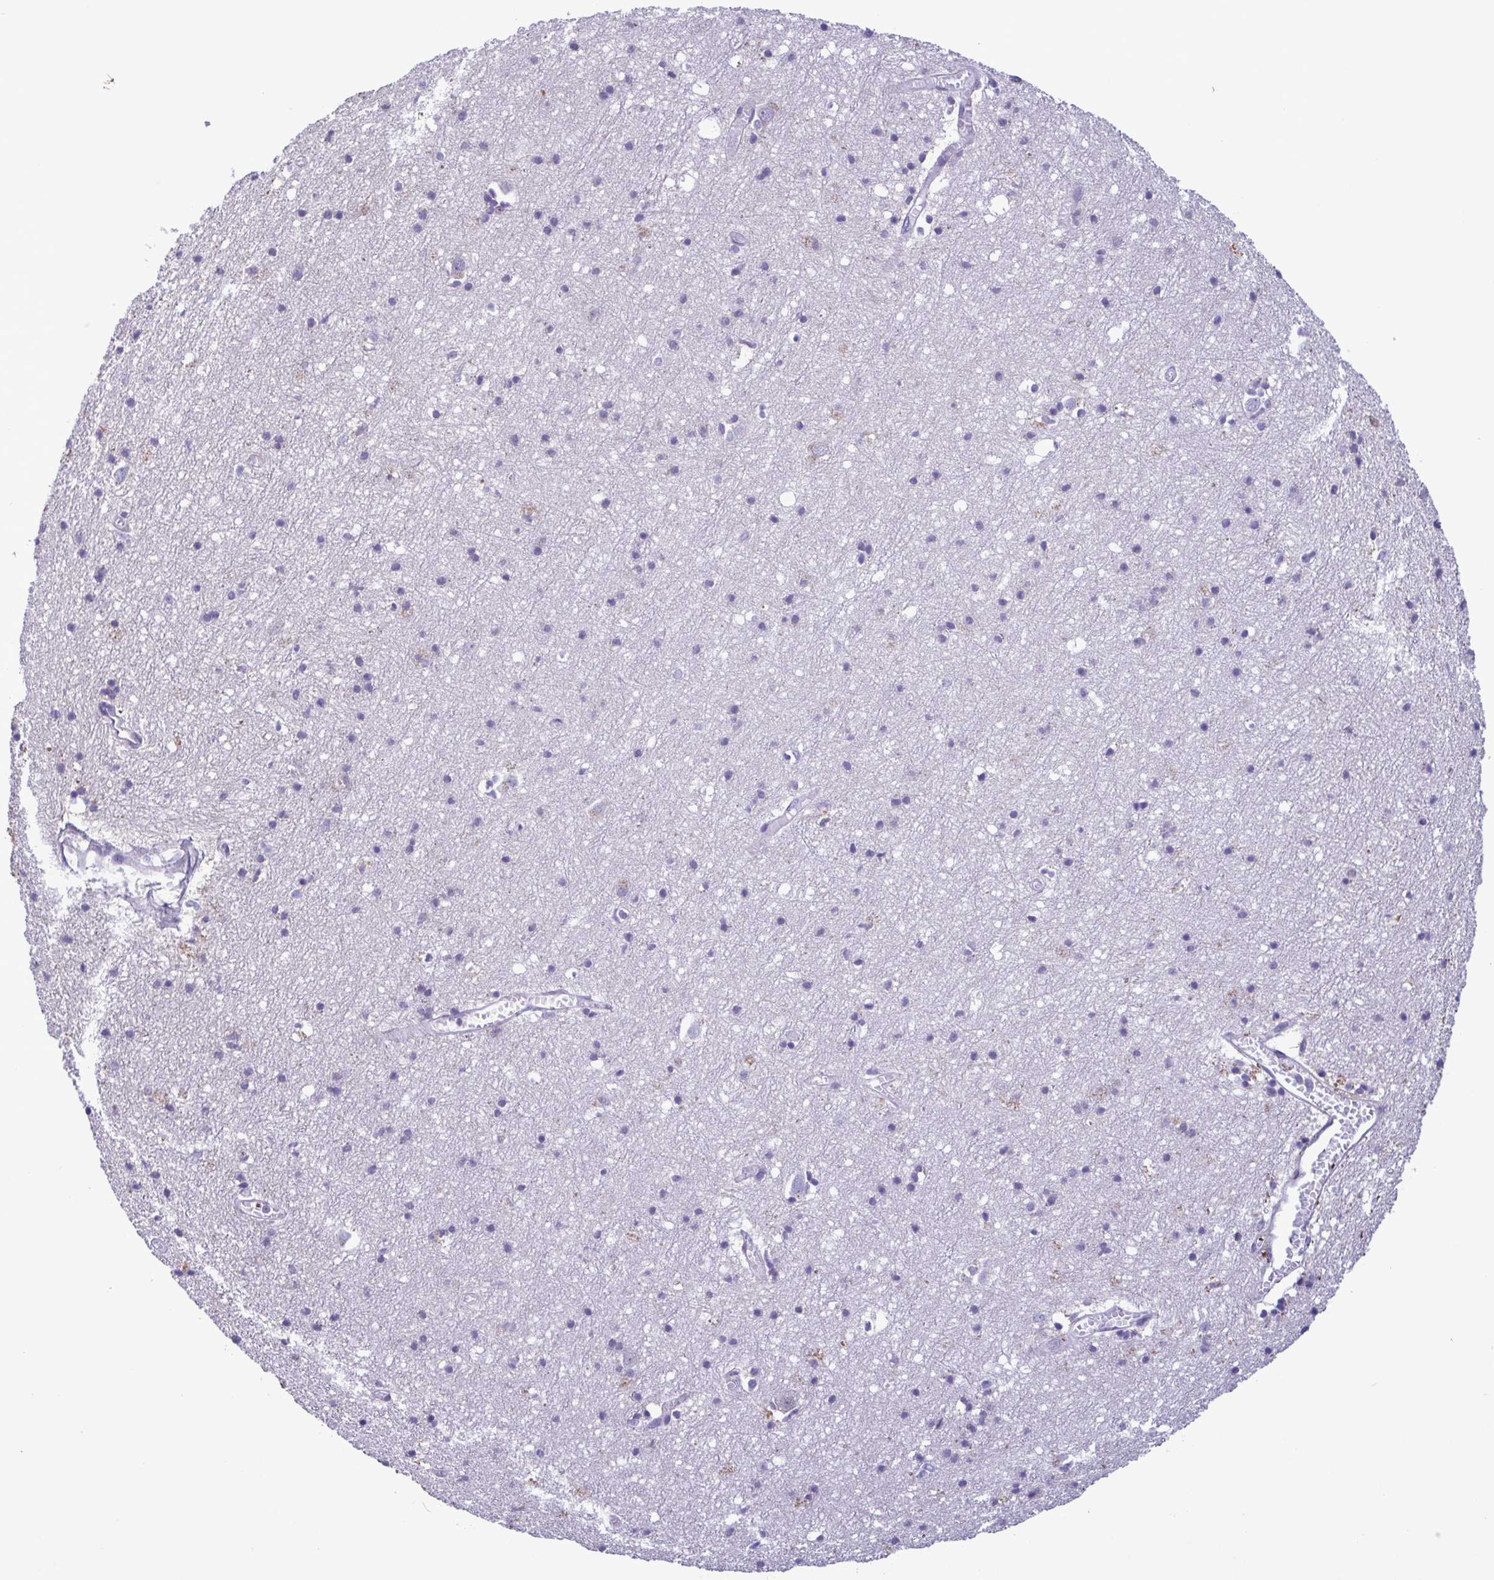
{"staining": {"intensity": "negative", "quantity": "none", "location": "none"}, "tissue": "cerebral cortex", "cell_type": "Endothelial cells", "image_type": "normal", "snomed": [{"axis": "morphology", "description": "Normal tissue, NOS"}, {"axis": "topography", "description": "Cerebral cortex"}], "caption": "The histopathology image displays no significant positivity in endothelial cells of cerebral cortex.", "gene": "F13B", "patient": {"sex": "male", "age": 70}}